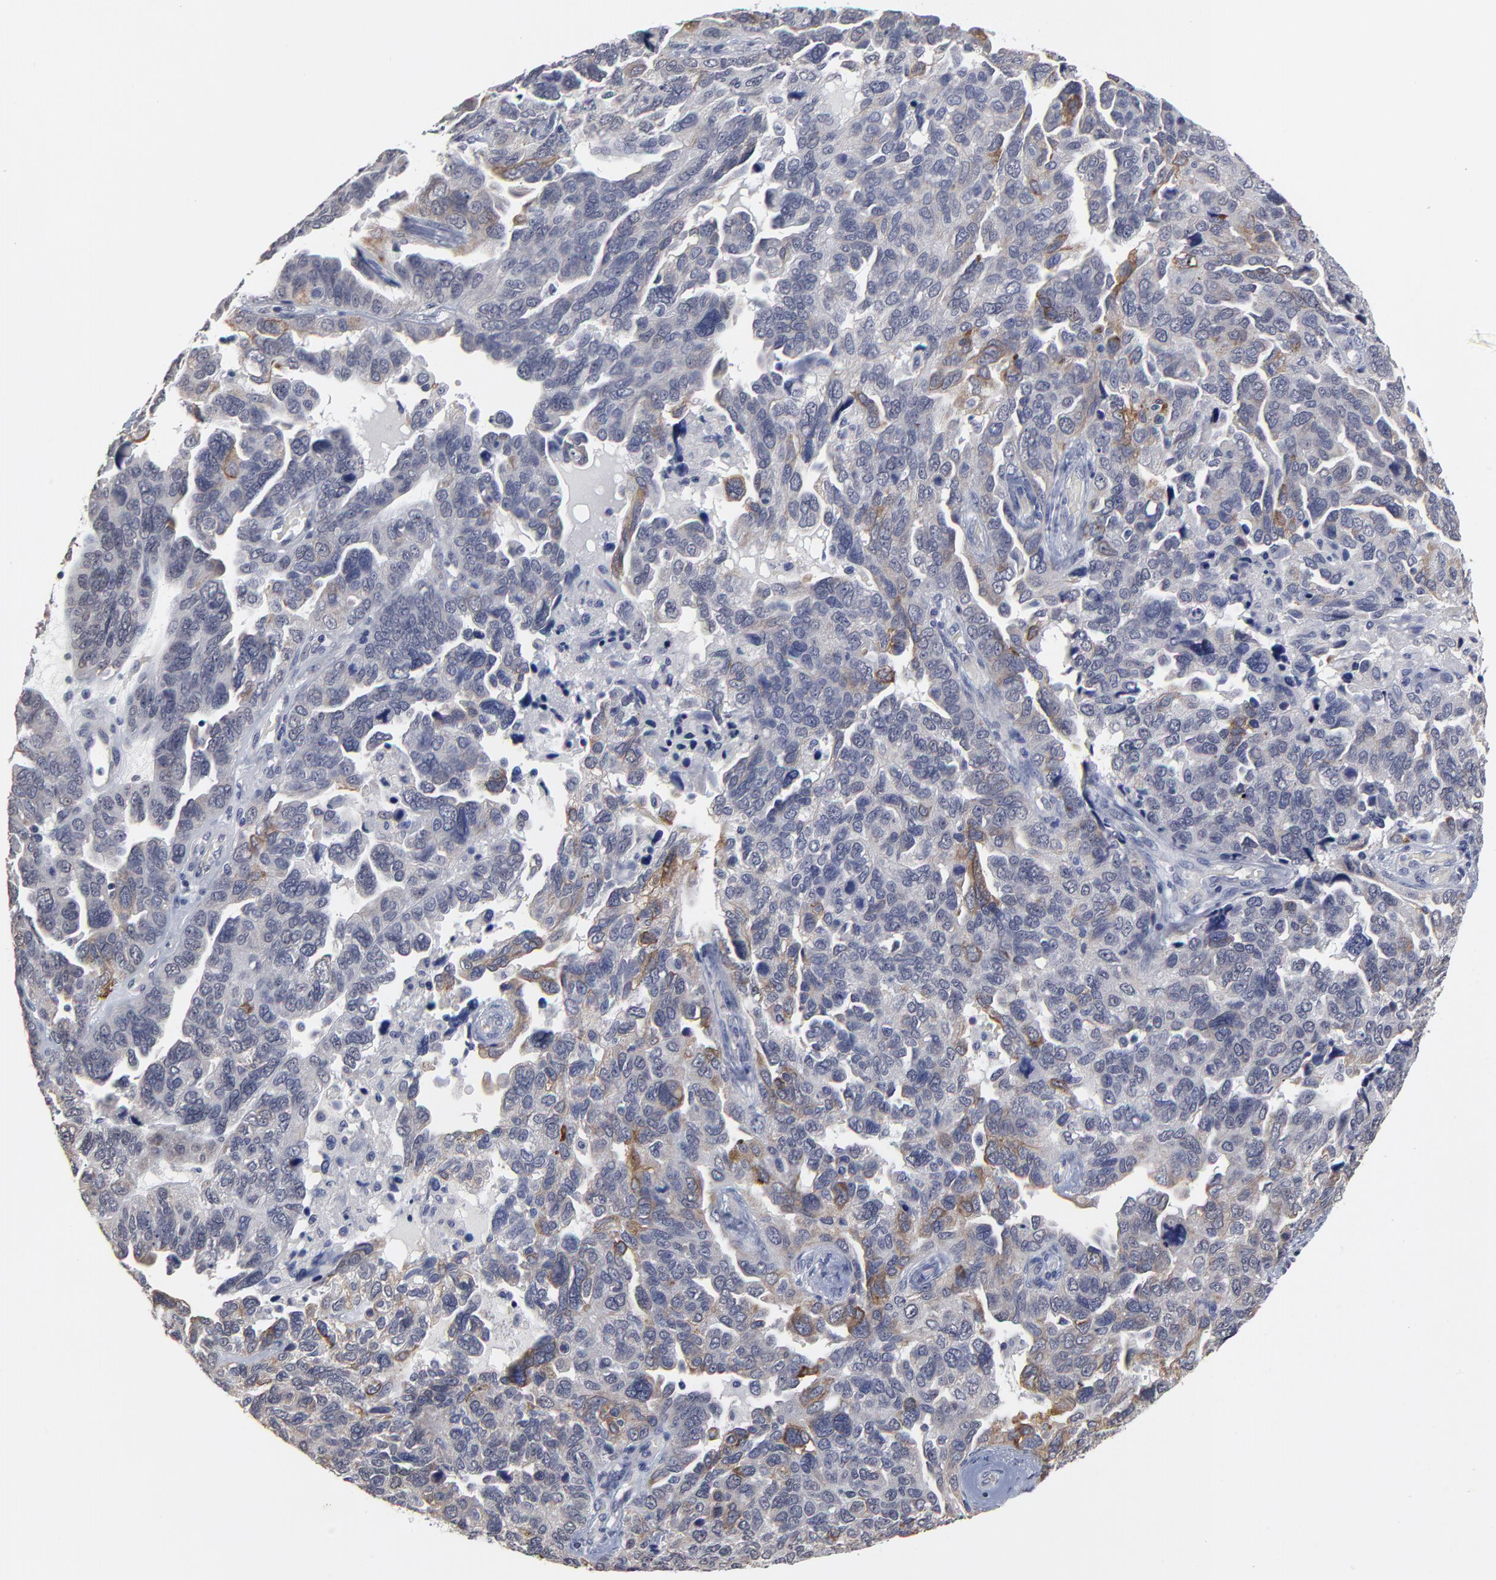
{"staining": {"intensity": "moderate", "quantity": "<25%", "location": "cytoplasmic/membranous"}, "tissue": "ovarian cancer", "cell_type": "Tumor cells", "image_type": "cancer", "snomed": [{"axis": "morphology", "description": "Cystadenocarcinoma, serous, NOS"}, {"axis": "topography", "description": "Ovary"}], "caption": "Ovarian serous cystadenocarcinoma stained with a protein marker shows moderate staining in tumor cells.", "gene": "MAGEA10", "patient": {"sex": "female", "age": 64}}